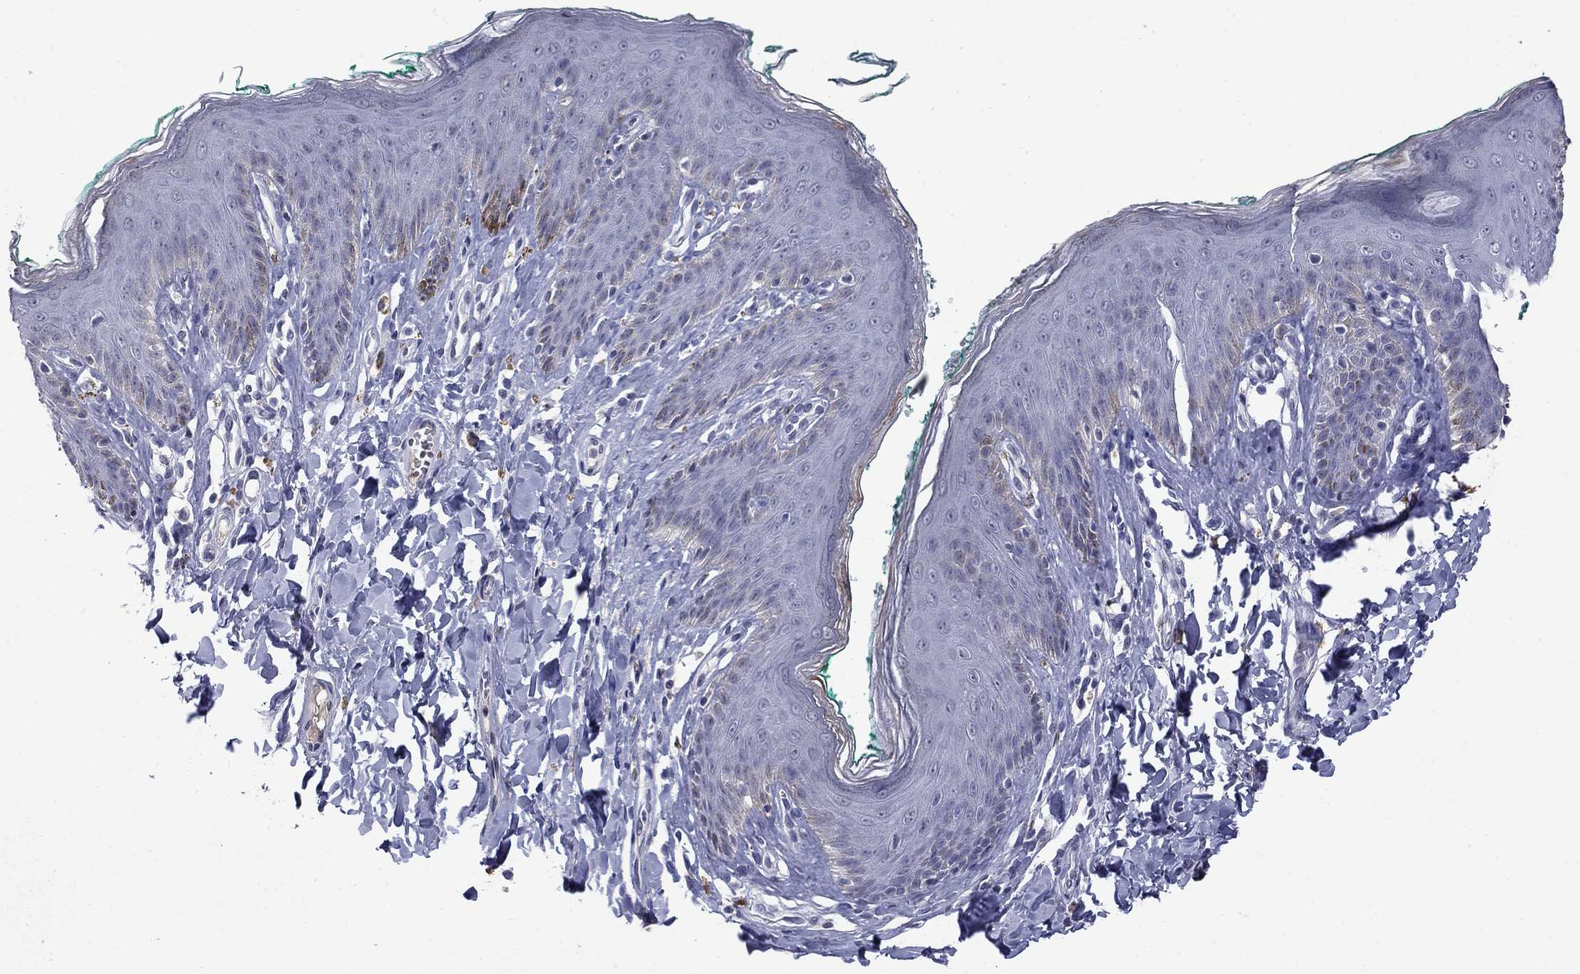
{"staining": {"intensity": "negative", "quantity": "none", "location": "none"}, "tissue": "skin", "cell_type": "Epidermal cells", "image_type": "normal", "snomed": [{"axis": "morphology", "description": "Normal tissue, NOS"}, {"axis": "topography", "description": "Vulva"}], "caption": "Immunohistochemical staining of unremarkable skin shows no significant positivity in epidermal cells.", "gene": "SLC51A", "patient": {"sex": "female", "age": 66}}